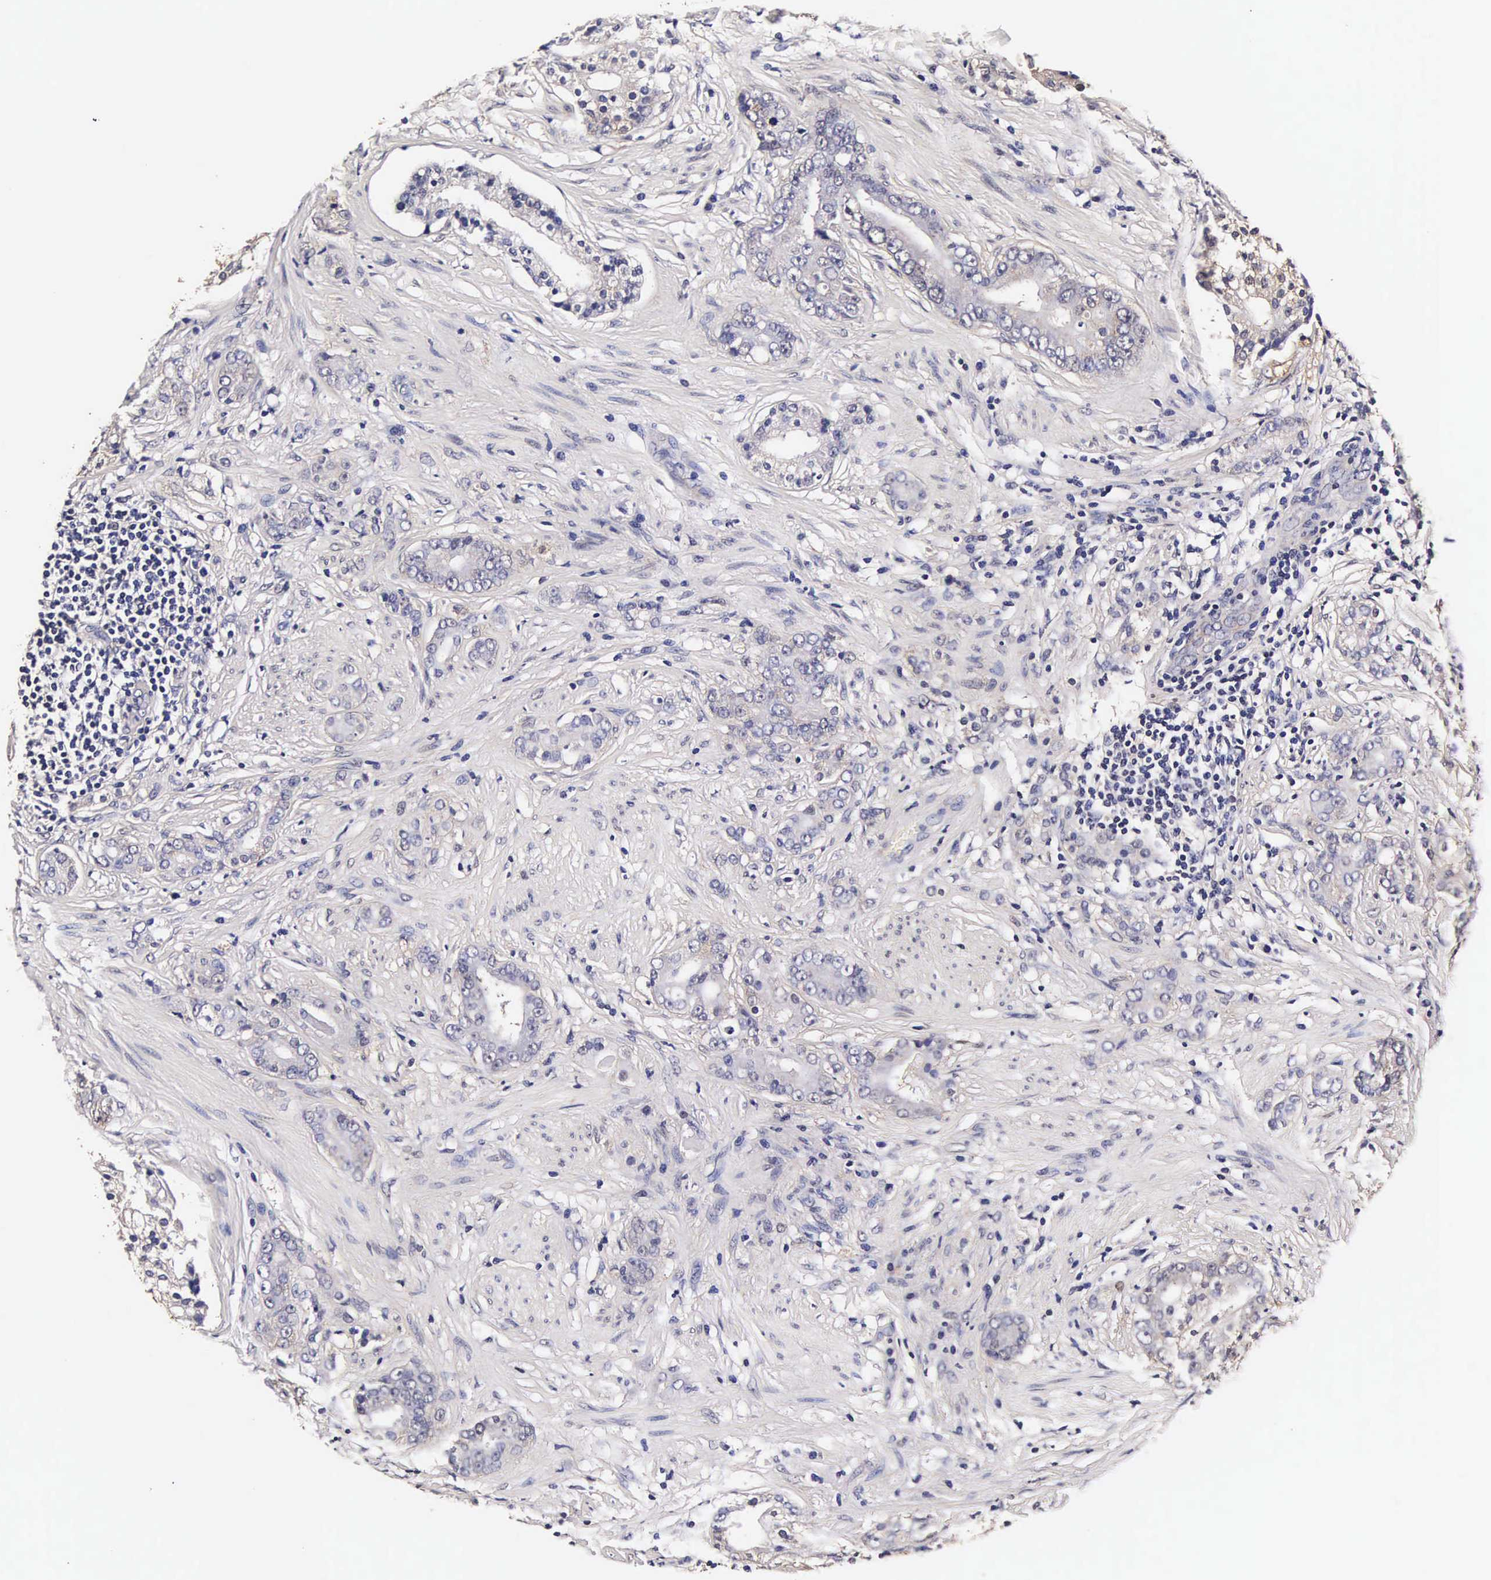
{"staining": {"intensity": "weak", "quantity": "<25%", "location": "cytoplasmic/membranous,nuclear"}, "tissue": "prostate cancer", "cell_type": "Tumor cells", "image_type": "cancer", "snomed": [{"axis": "morphology", "description": "Adenocarcinoma, Medium grade"}, {"axis": "topography", "description": "Prostate"}], "caption": "An image of prostate adenocarcinoma (medium-grade) stained for a protein exhibits no brown staining in tumor cells. (DAB (3,3'-diaminobenzidine) IHC, high magnification).", "gene": "TECPR2", "patient": {"sex": "male", "age": 59}}